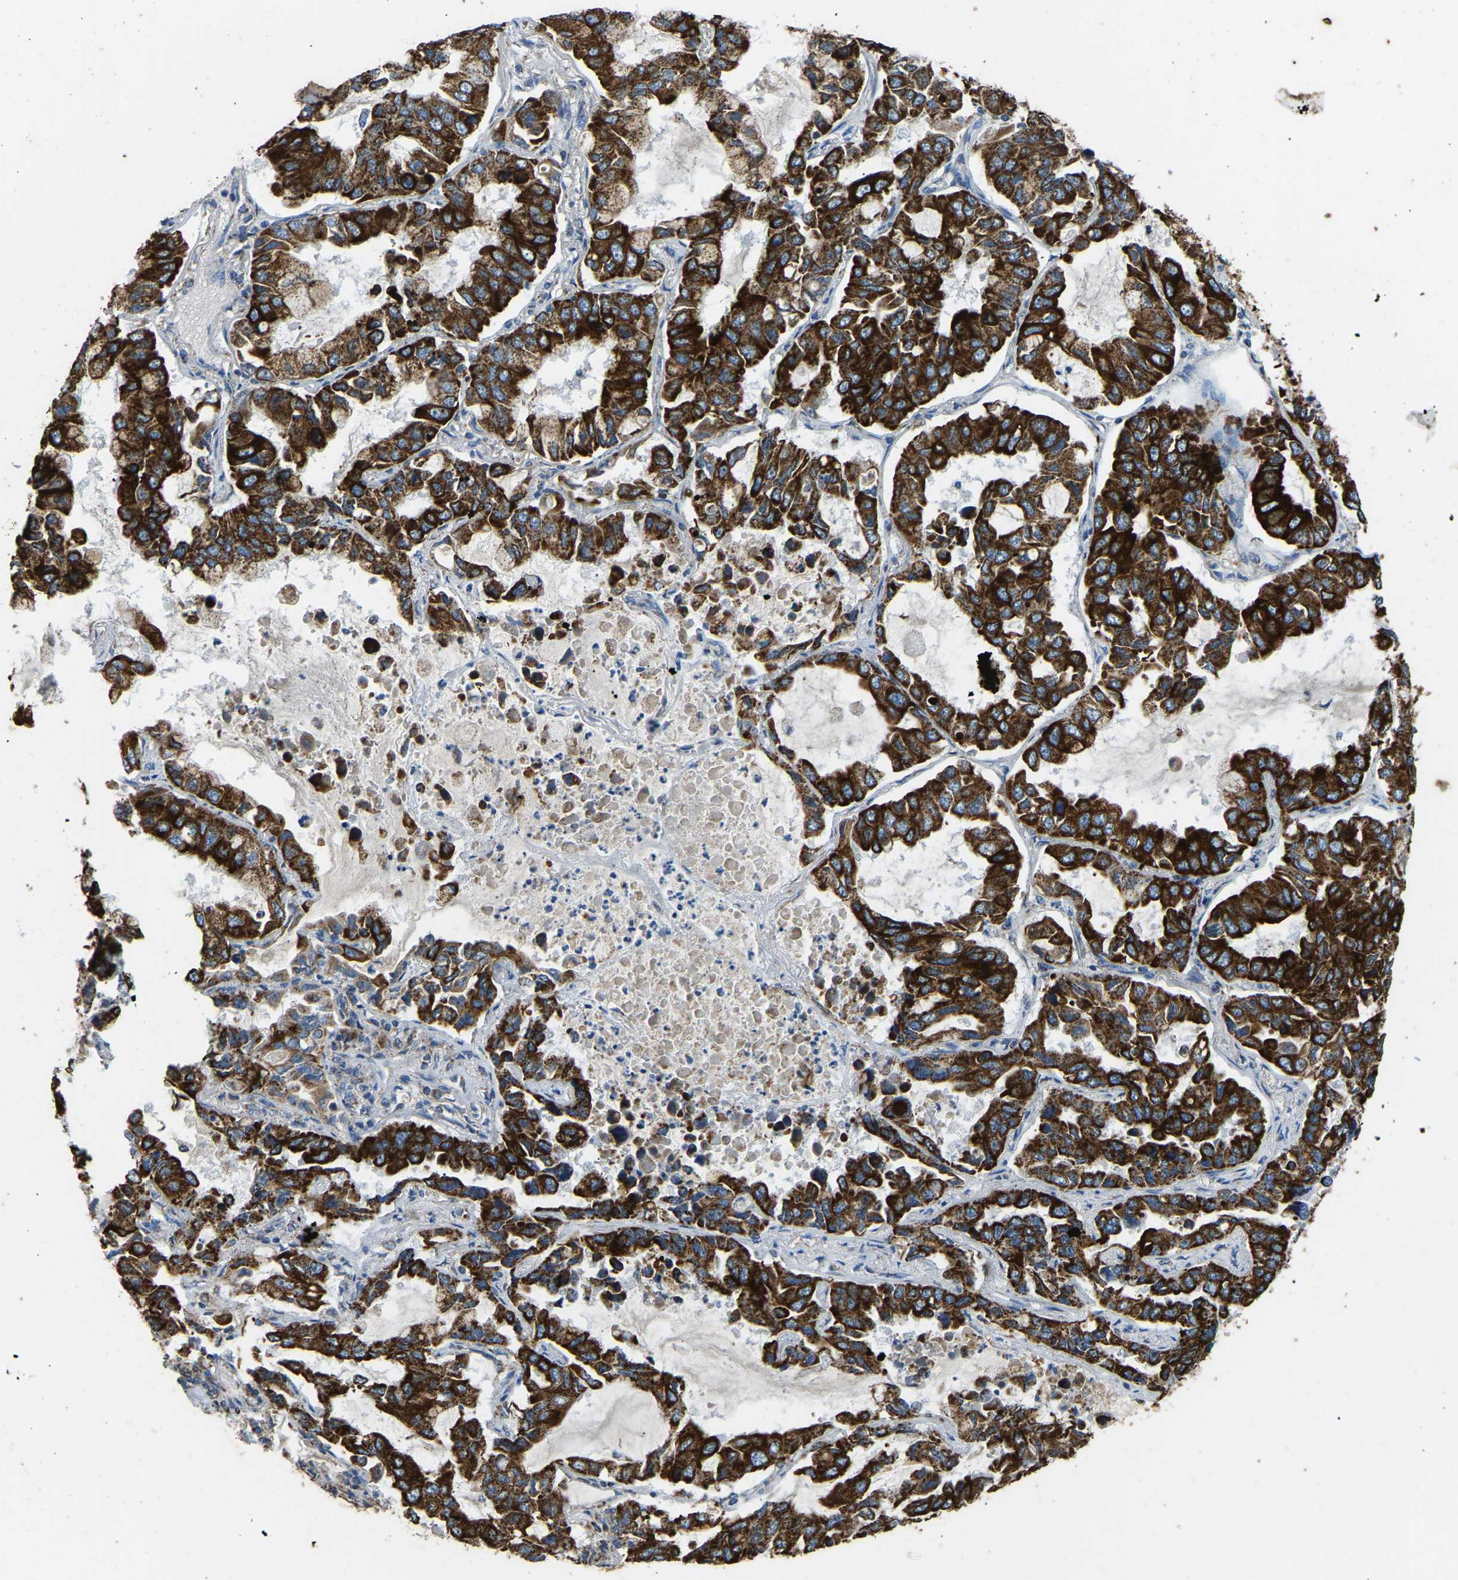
{"staining": {"intensity": "strong", "quantity": ">75%", "location": "cytoplasmic/membranous"}, "tissue": "lung cancer", "cell_type": "Tumor cells", "image_type": "cancer", "snomed": [{"axis": "morphology", "description": "Adenocarcinoma, NOS"}, {"axis": "topography", "description": "Lung"}], "caption": "There is high levels of strong cytoplasmic/membranous expression in tumor cells of lung adenocarcinoma, as demonstrated by immunohistochemical staining (brown color).", "gene": "ZNF200", "patient": {"sex": "male", "age": 64}}